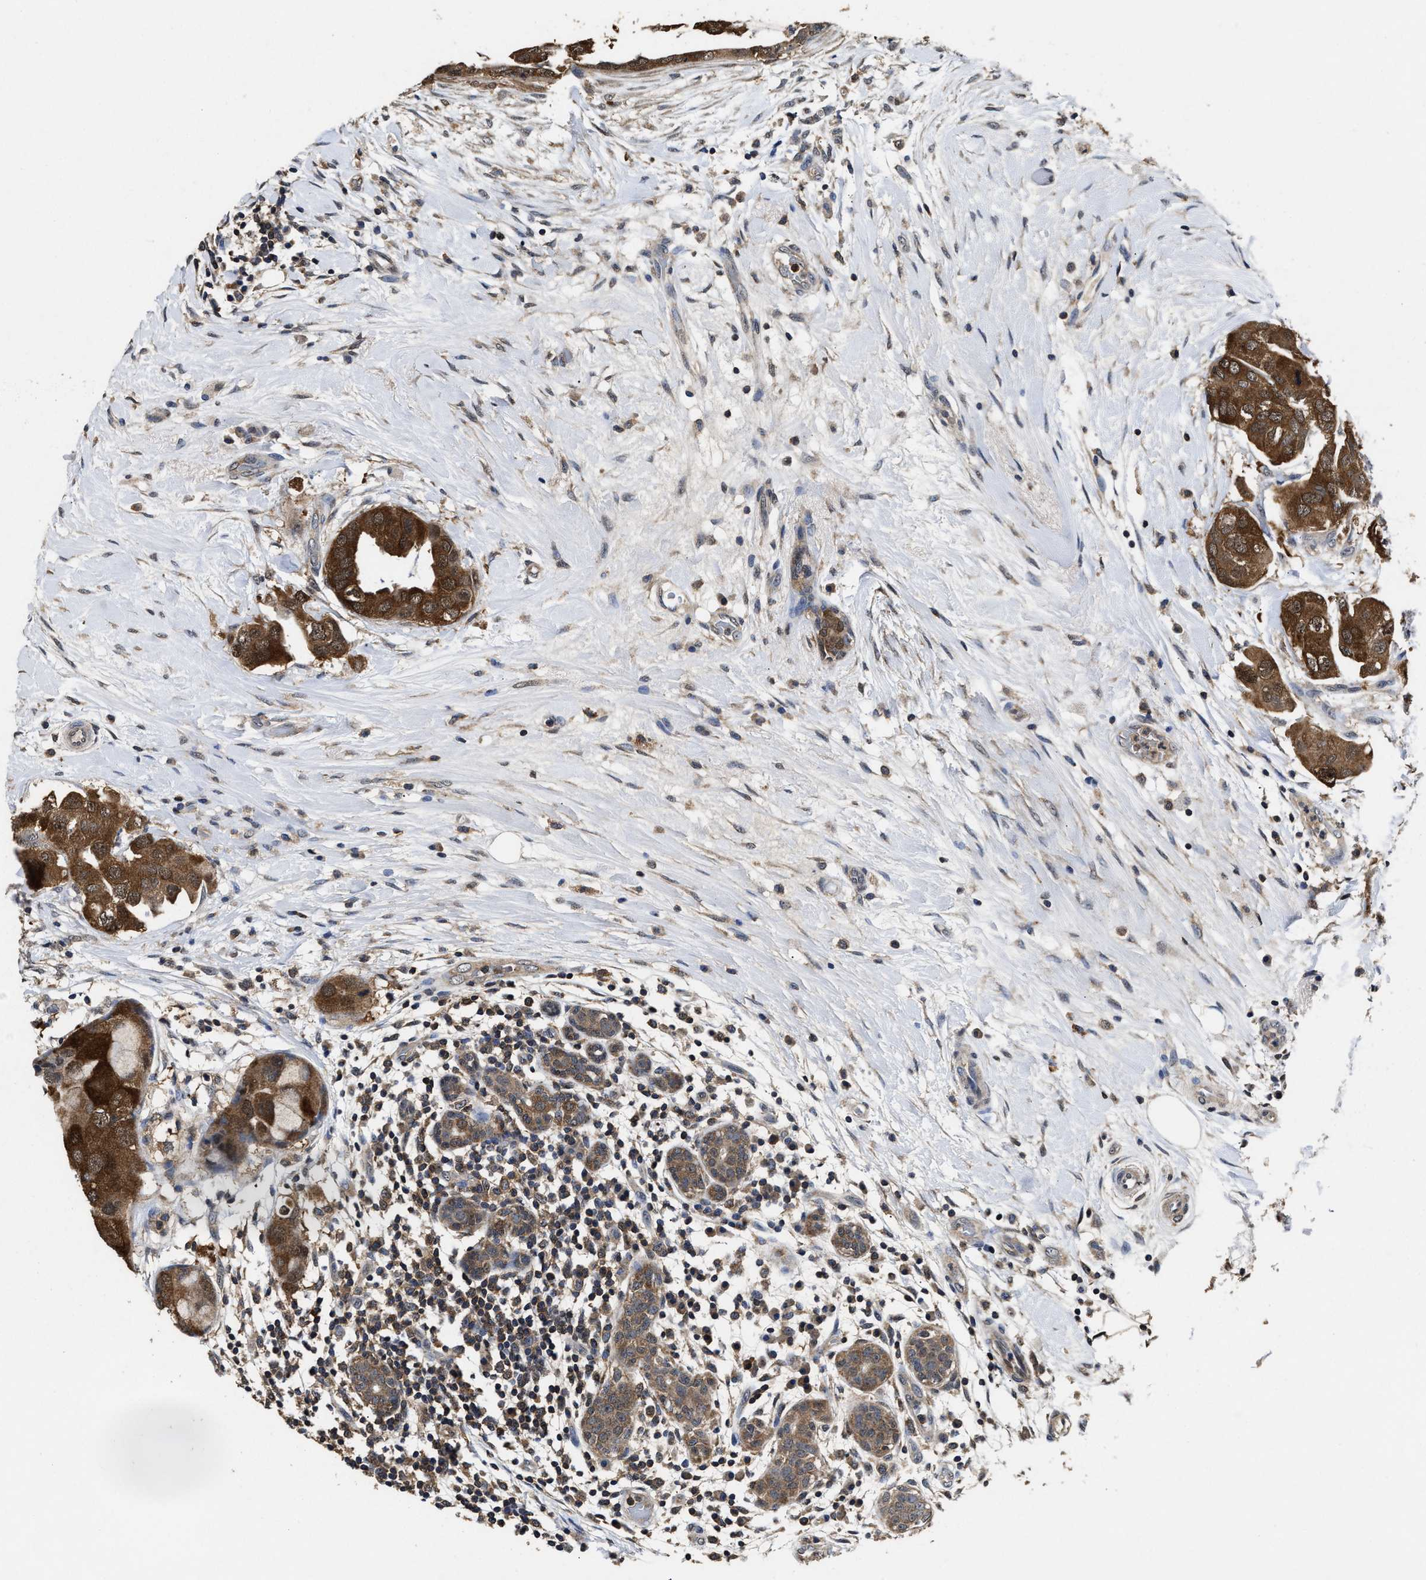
{"staining": {"intensity": "strong", "quantity": ">75%", "location": "cytoplasmic/membranous"}, "tissue": "breast cancer", "cell_type": "Tumor cells", "image_type": "cancer", "snomed": [{"axis": "morphology", "description": "Normal tissue, NOS"}, {"axis": "morphology", "description": "Duct carcinoma"}, {"axis": "topography", "description": "Breast"}], "caption": "Brown immunohistochemical staining in breast cancer (invasive ductal carcinoma) exhibits strong cytoplasmic/membranous expression in approximately >75% of tumor cells. The staining was performed using DAB (3,3'-diaminobenzidine), with brown indicating positive protein expression. Nuclei are stained blue with hematoxylin.", "gene": "ACAT2", "patient": {"sex": "female", "age": 40}}